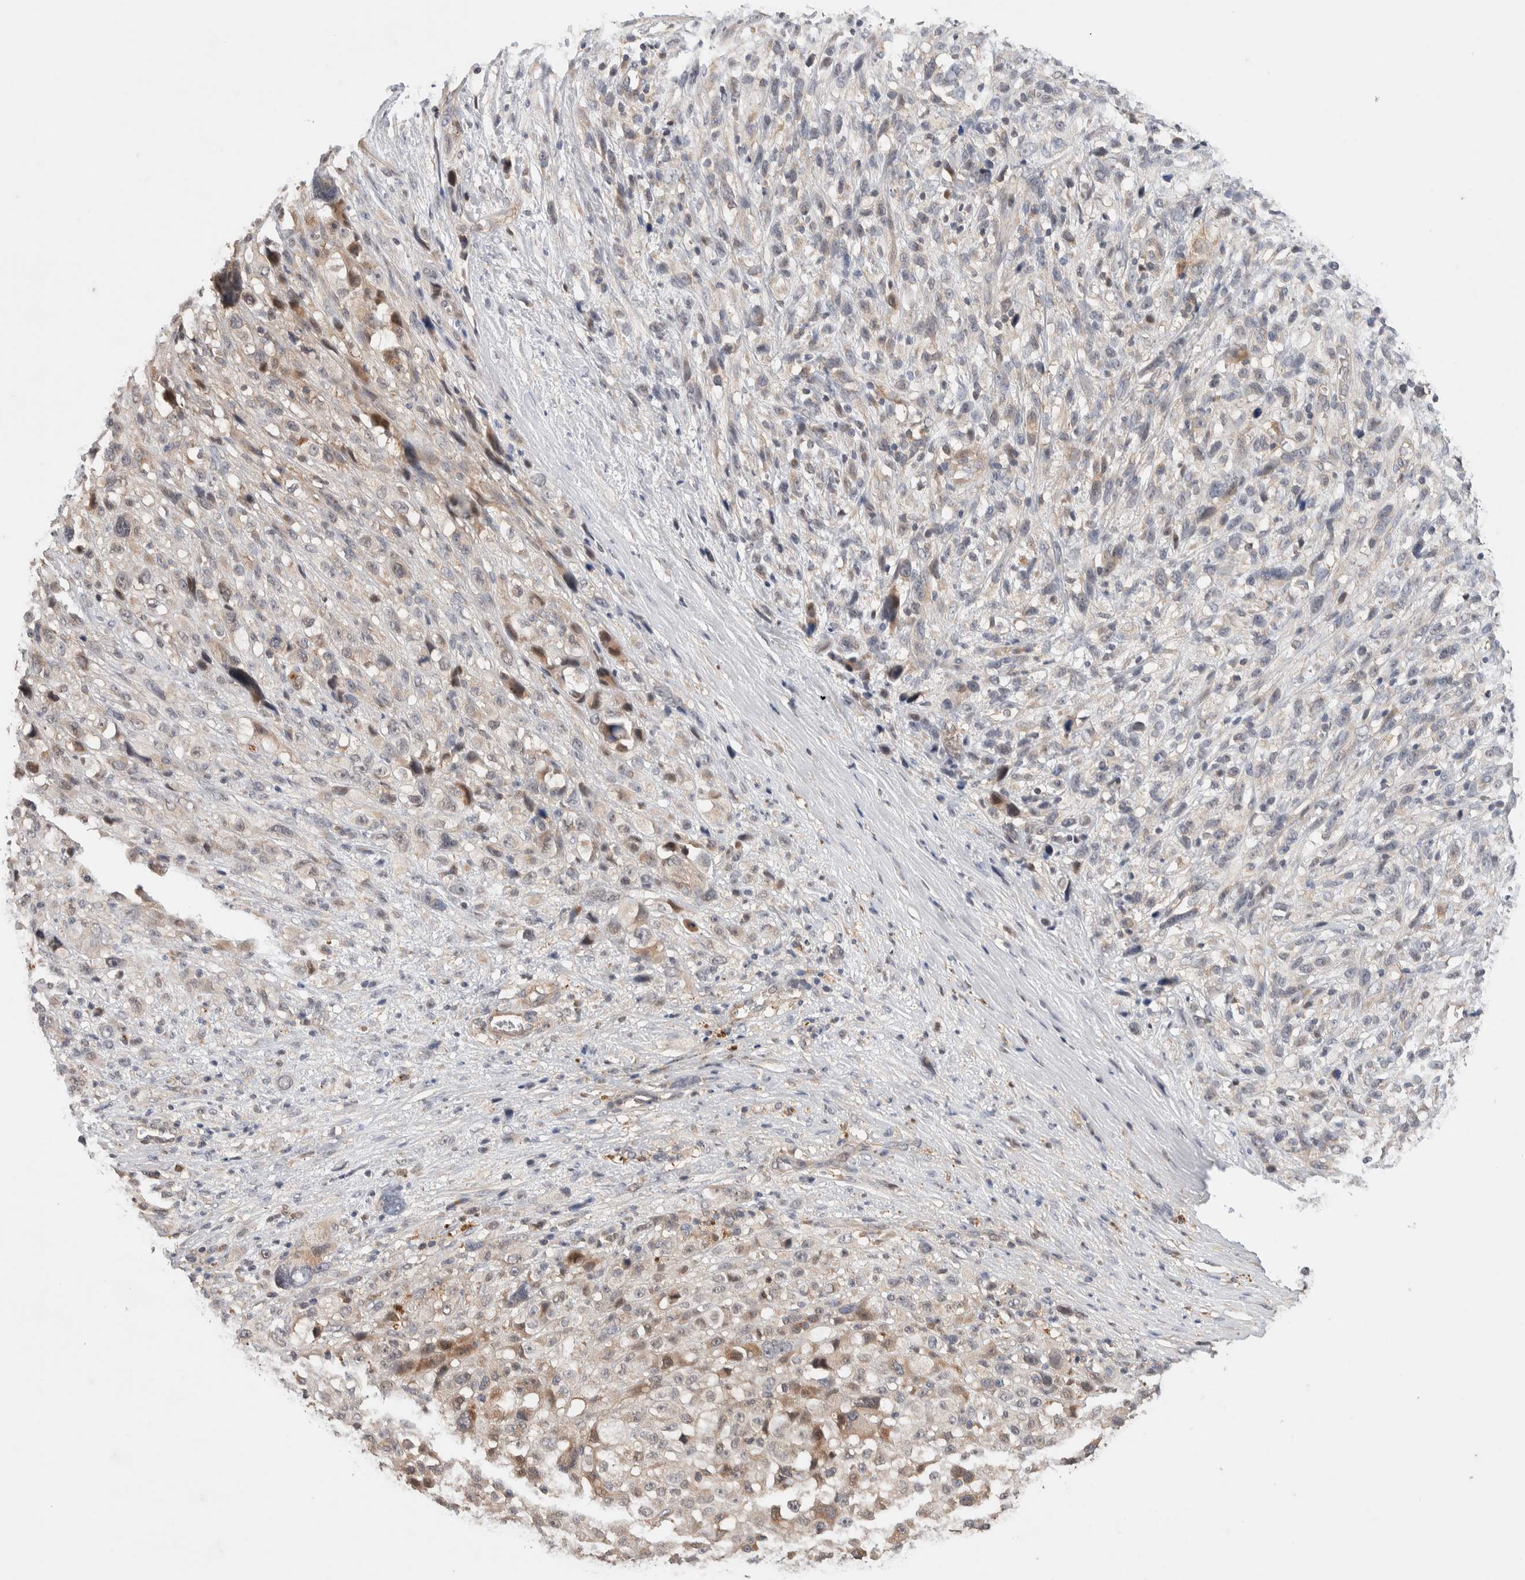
{"staining": {"intensity": "negative", "quantity": "none", "location": "none"}, "tissue": "melanoma", "cell_type": "Tumor cells", "image_type": "cancer", "snomed": [{"axis": "morphology", "description": "Malignant melanoma, NOS"}, {"axis": "topography", "description": "Skin"}], "caption": "Immunohistochemistry (IHC) of melanoma shows no expression in tumor cells. The staining is performed using DAB (3,3'-diaminobenzidine) brown chromogen with nuclei counter-stained in using hematoxylin.", "gene": "WDR91", "patient": {"sex": "female", "age": 55}}